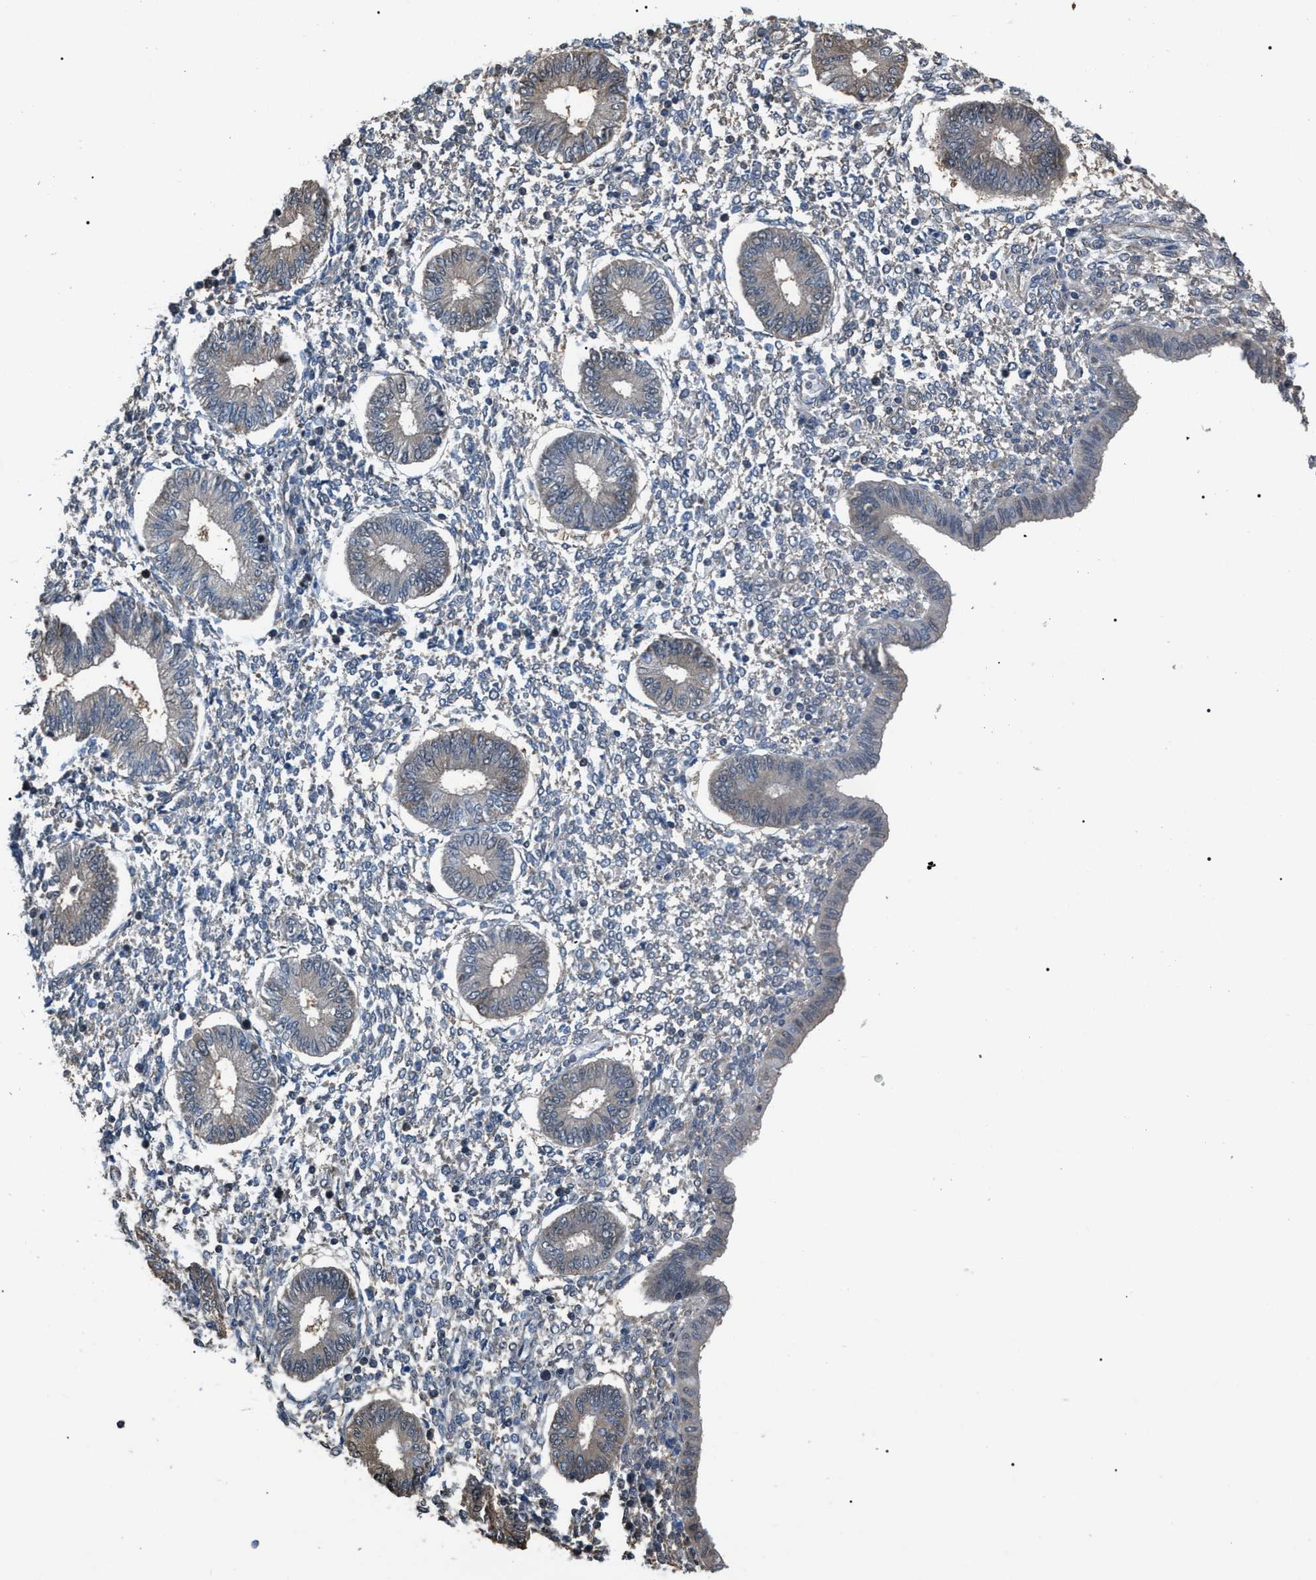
{"staining": {"intensity": "weak", "quantity": "<25%", "location": "cytoplasmic/membranous"}, "tissue": "endometrium", "cell_type": "Cells in endometrial stroma", "image_type": "normal", "snomed": [{"axis": "morphology", "description": "Normal tissue, NOS"}, {"axis": "topography", "description": "Endometrium"}], "caption": "Human endometrium stained for a protein using immunohistochemistry shows no staining in cells in endometrial stroma.", "gene": "PDCD5", "patient": {"sex": "female", "age": 50}}